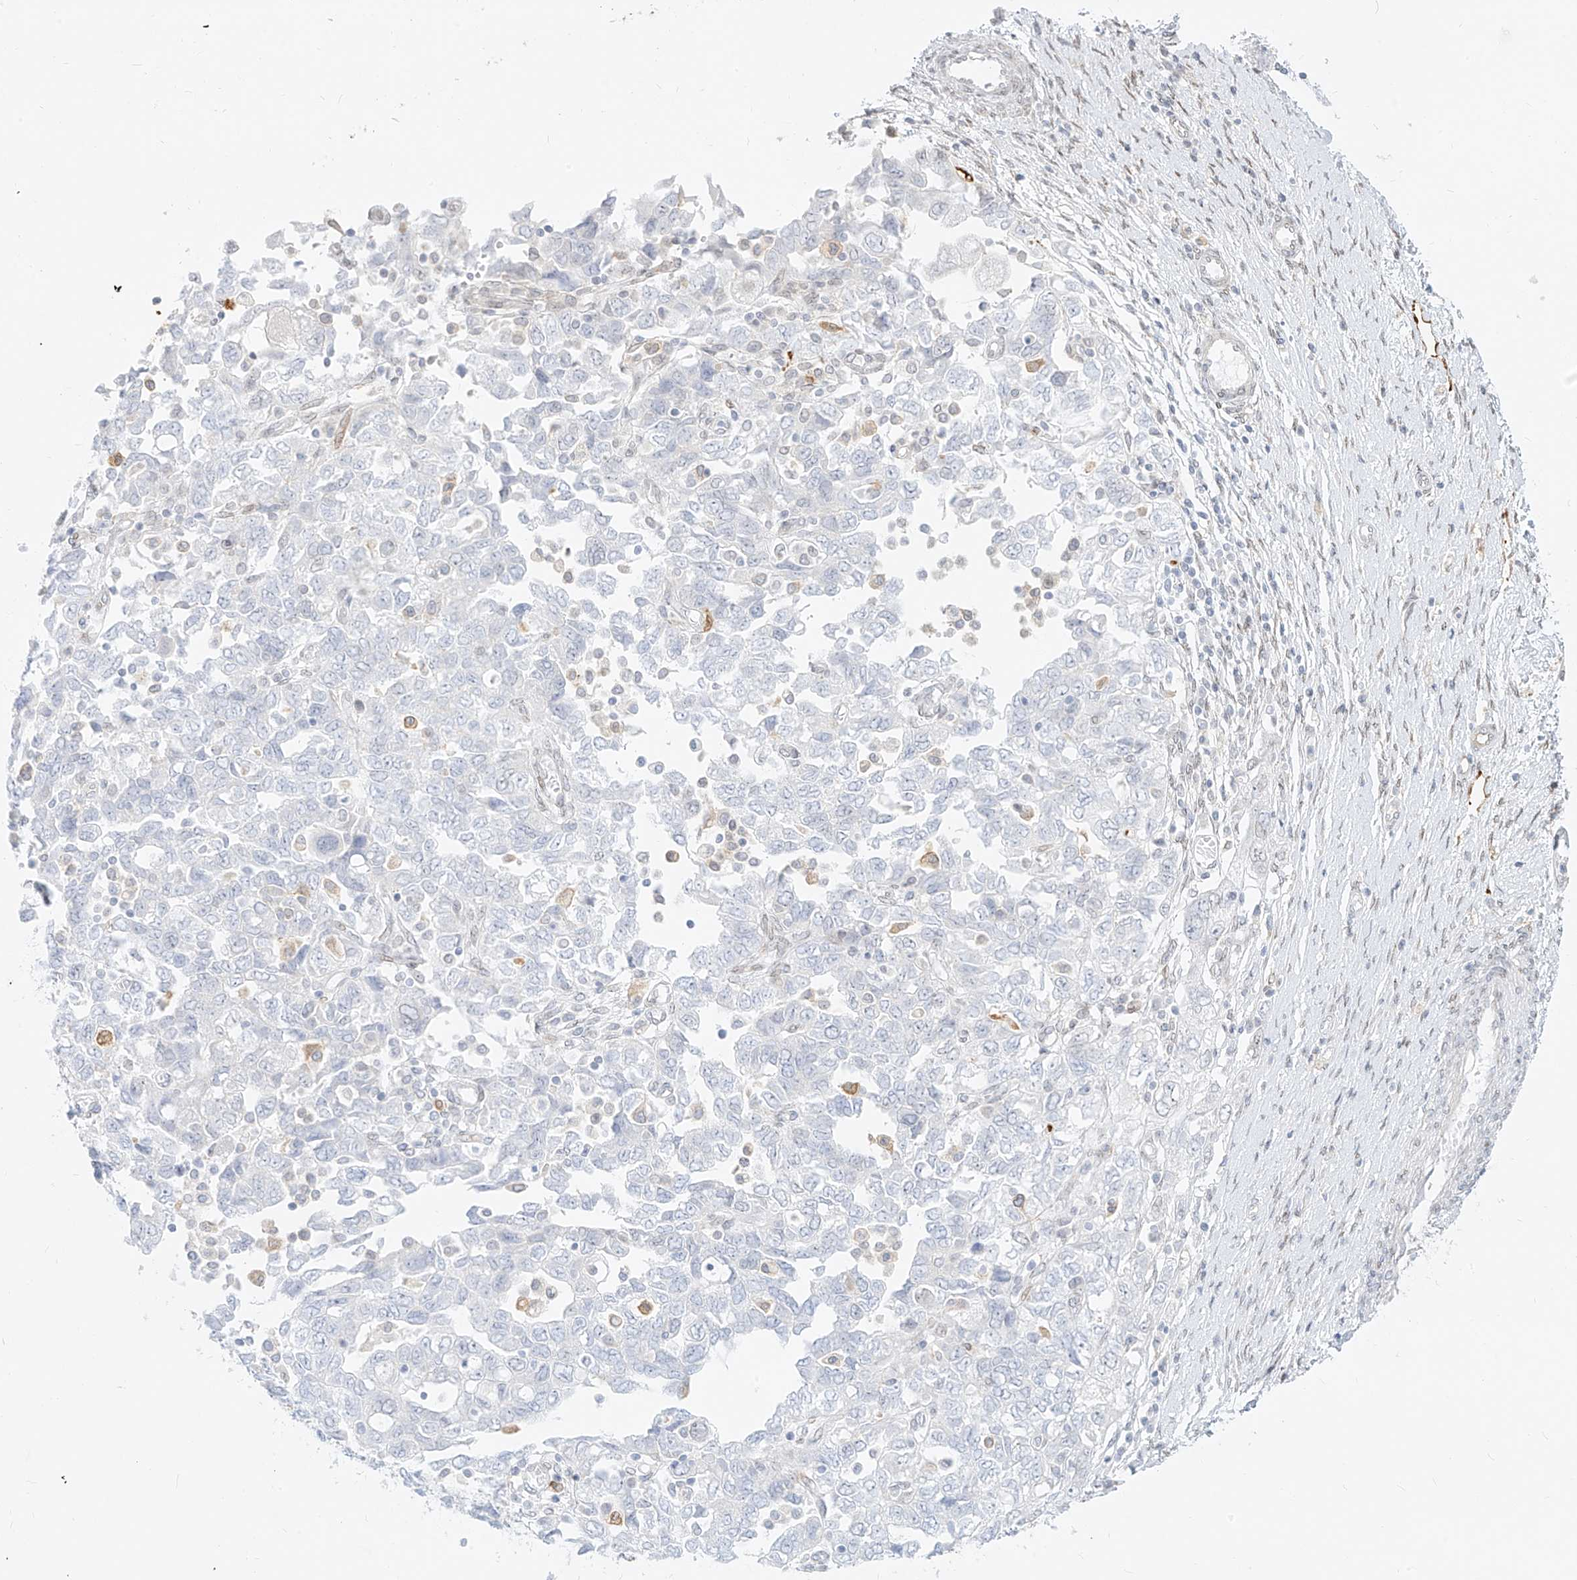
{"staining": {"intensity": "negative", "quantity": "none", "location": "none"}, "tissue": "ovarian cancer", "cell_type": "Tumor cells", "image_type": "cancer", "snomed": [{"axis": "morphology", "description": "Carcinoma, NOS"}, {"axis": "morphology", "description": "Cystadenocarcinoma, serous, NOS"}, {"axis": "topography", "description": "Ovary"}], "caption": "This micrograph is of ovarian carcinoma stained with immunohistochemistry (IHC) to label a protein in brown with the nuclei are counter-stained blue. There is no positivity in tumor cells.", "gene": "NHSL1", "patient": {"sex": "female", "age": 69}}